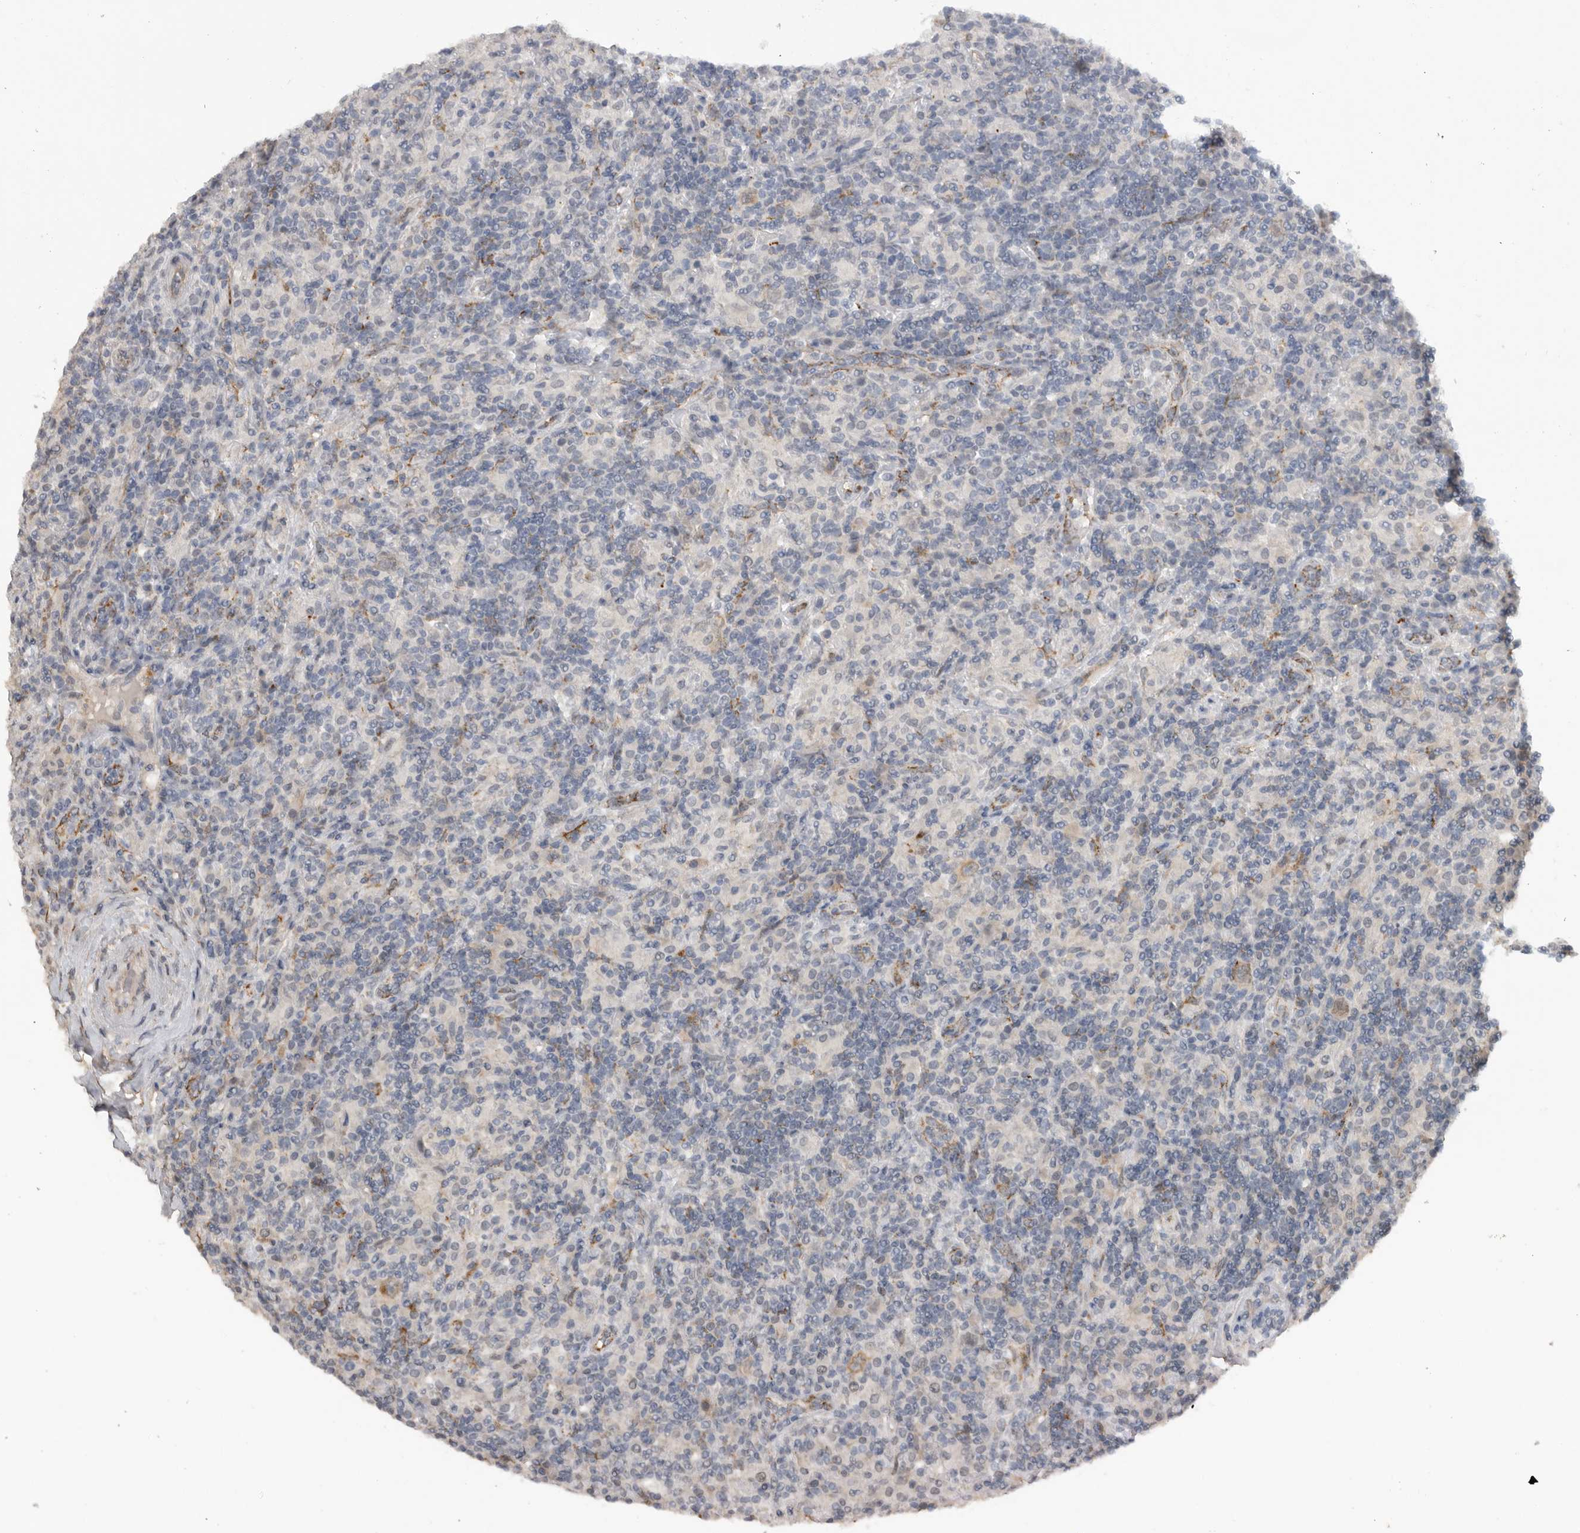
{"staining": {"intensity": "weak", "quantity": ">75%", "location": "cytoplasmic/membranous"}, "tissue": "lymphoma", "cell_type": "Tumor cells", "image_type": "cancer", "snomed": [{"axis": "morphology", "description": "Hodgkin's disease, NOS"}, {"axis": "topography", "description": "Lymph node"}], "caption": "Protein expression analysis of human Hodgkin's disease reveals weak cytoplasmic/membranous positivity in approximately >75% of tumor cells.", "gene": "DYRK2", "patient": {"sex": "male", "age": 70}}